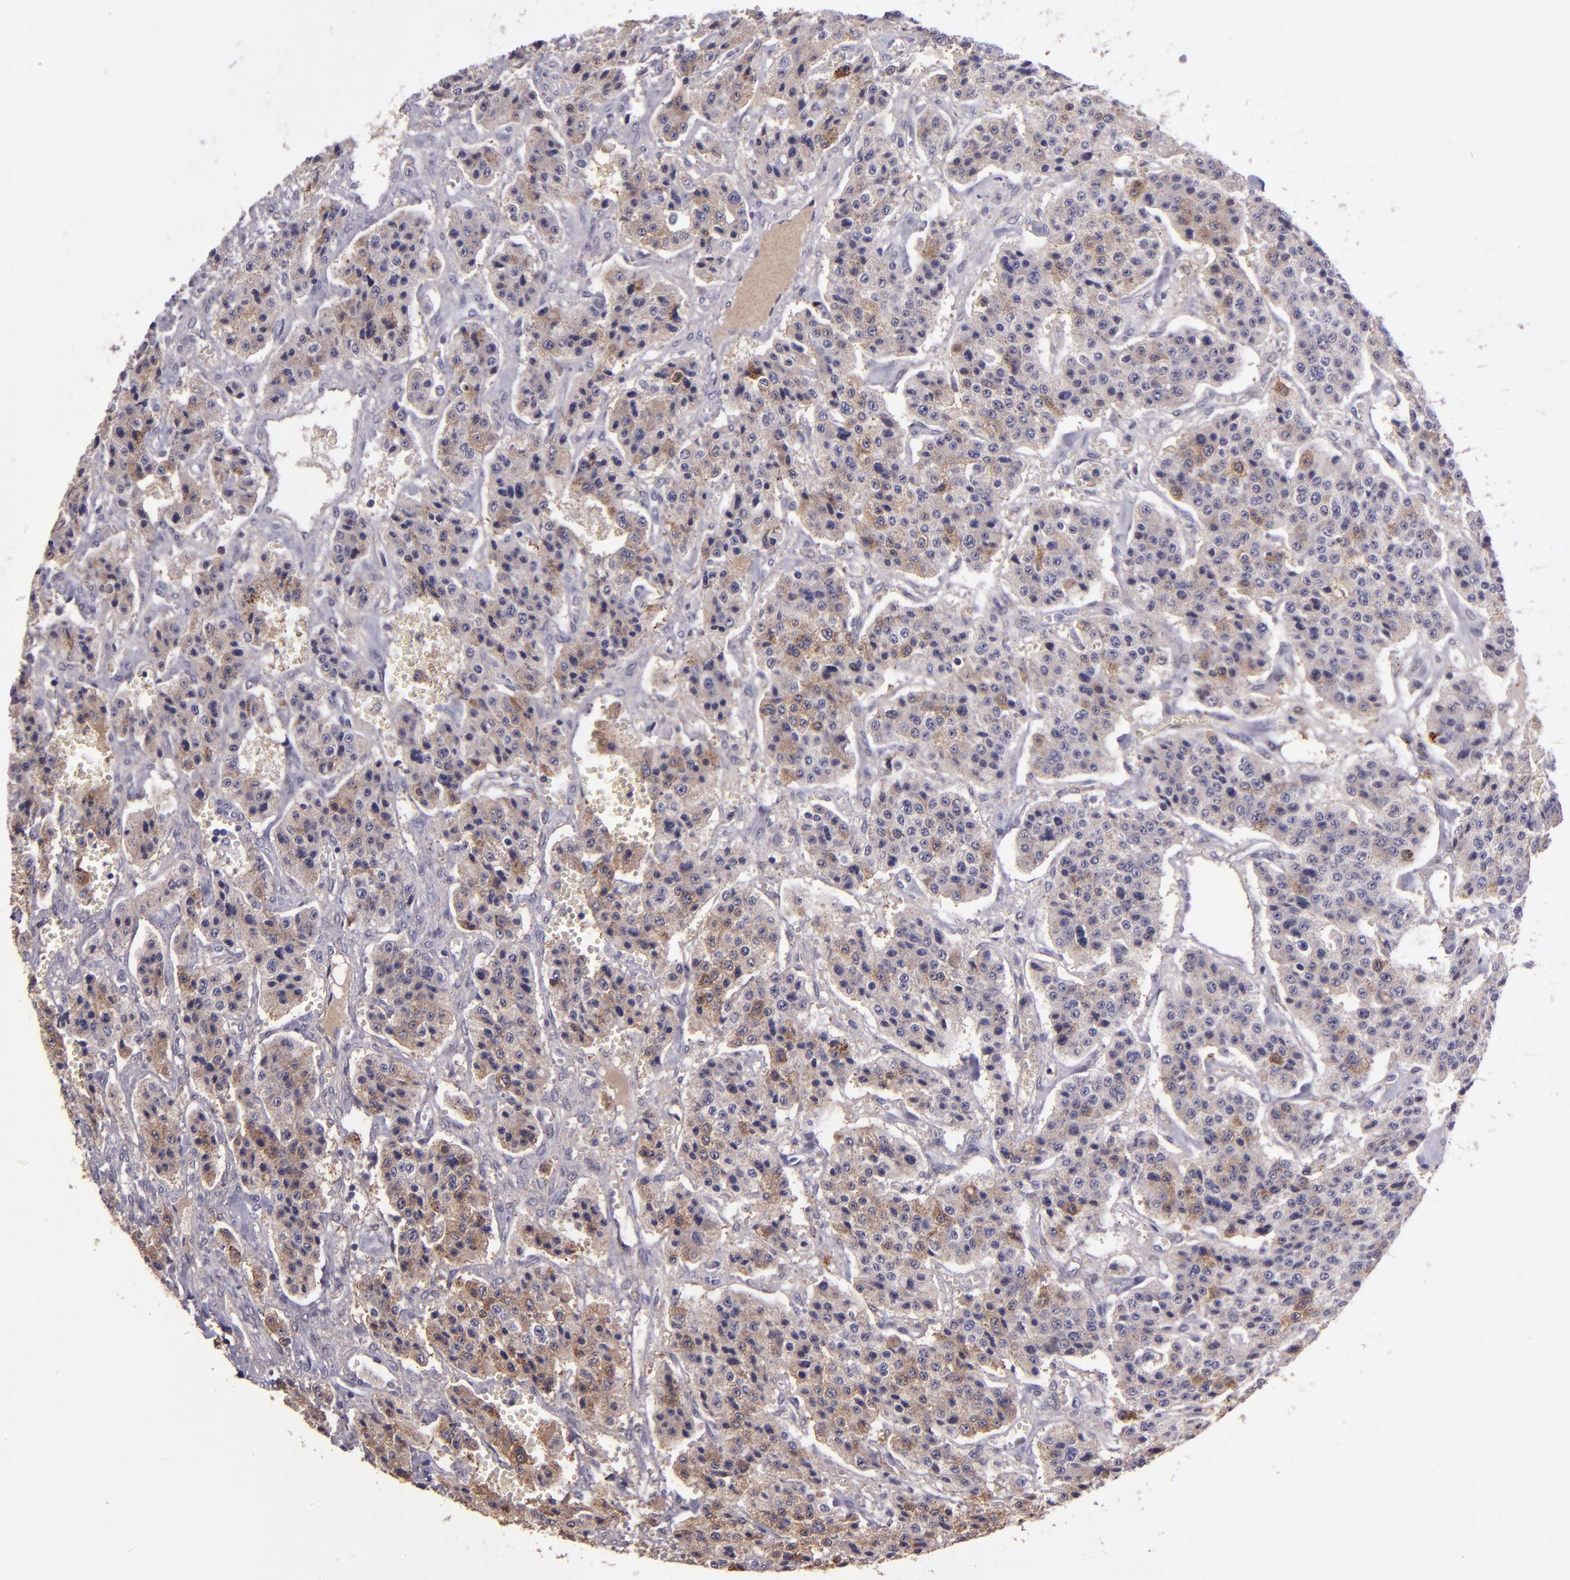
{"staining": {"intensity": "weak", "quantity": "25%-75%", "location": "cytoplasmic/membranous"}, "tissue": "carcinoid", "cell_type": "Tumor cells", "image_type": "cancer", "snomed": [{"axis": "morphology", "description": "Carcinoid, malignant, NOS"}, {"axis": "topography", "description": "Small intestine"}], "caption": "DAB immunohistochemical staining of carcinoid (malignant) shows weak cytoplasmic/membranous protein expression in about 25%-75% of tumor cells.", "gene": "WASHC1", "patient": {"sex": "male", "age": 52}}